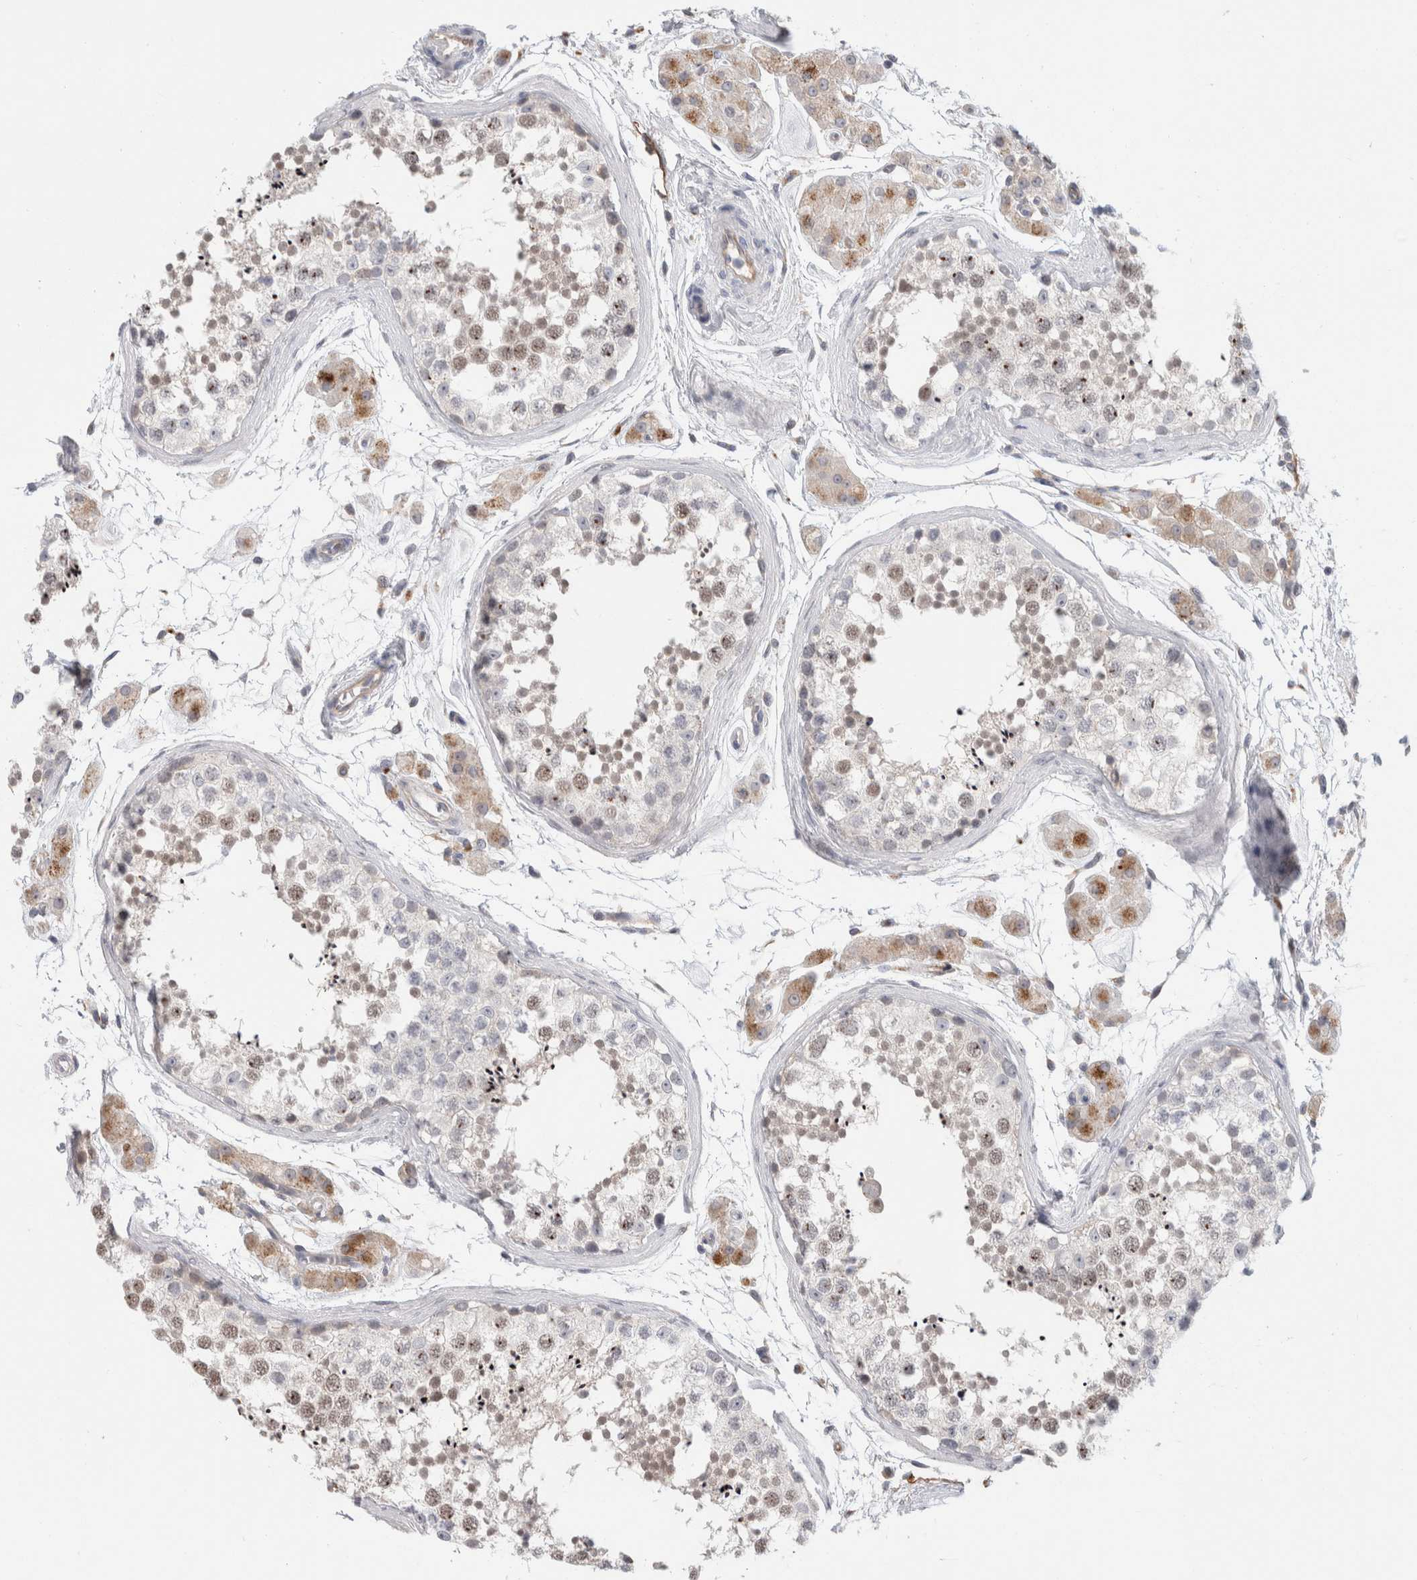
{"staining": {"intensity": "weak", "quantity": "25%-75%", "location": "cytoplasmic/membranous,nuclear"}, "tissue": "testis", "cell_type": "Cells in seminiferous ducts", "image_type": "normal", "snomed": [{"axis": "morphology", "description": "Normal tissue, NOS"}, {"axis": "topography", "description": "Testis"}], "caption": "Immunohistochemistry staining of normal testis, which reveals low levels of weak cytoplasmic/membranous,nuclear expression in about 25%-75% of cells in seminiferous ducts indicating weak cytoplasmic/membranous,nuclear protein expression. The staining was performed using DAB (brown) for protein detection and nuclei were counterstained in hematoxylin (blue).", "gene": "ANKMY1", "patient": {"sex": "male", "age": 56}}